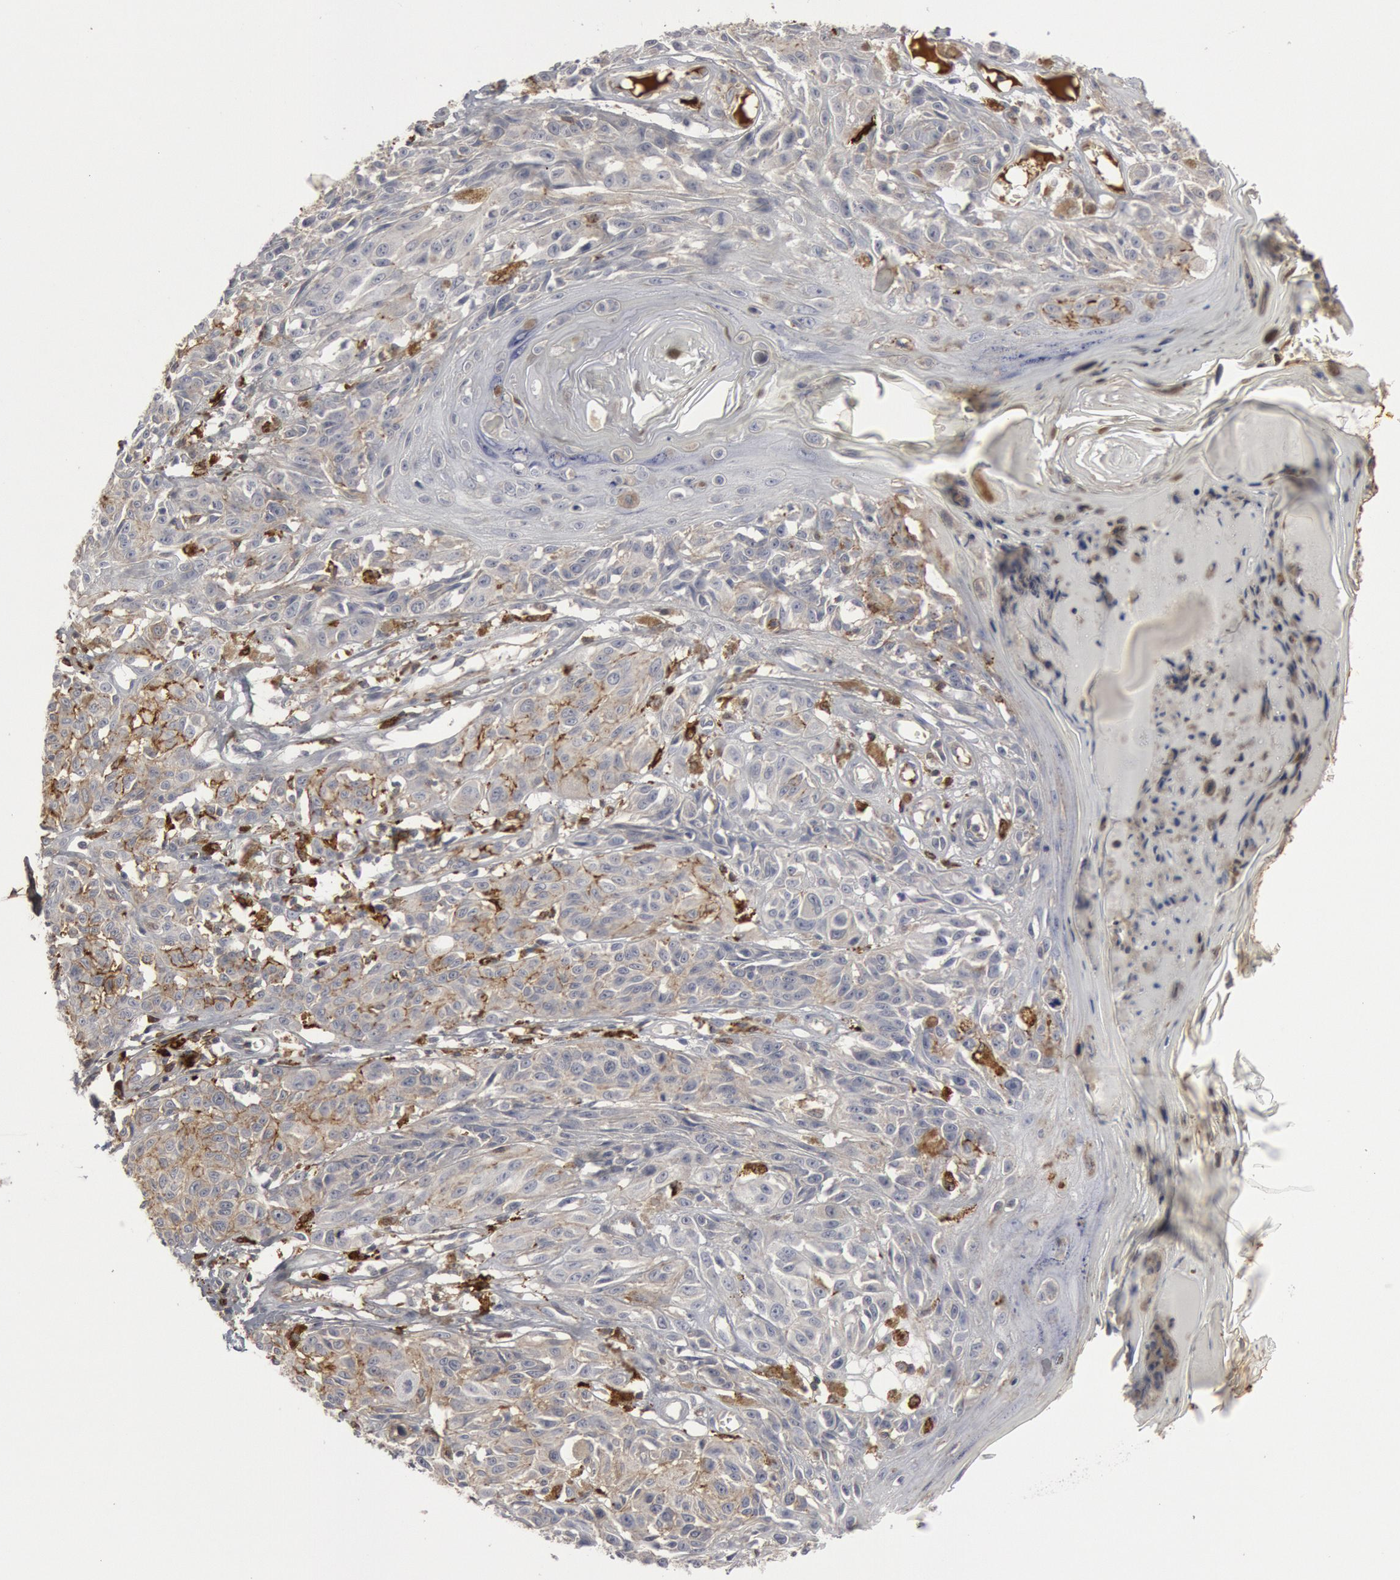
{"staining": {"intensity": "negative", "quantity": "none", "location": "none"}, "tissue": "melanoma", "cell_type": "Tumor cells", "image_type": "cancer", "snomed": [{"axis": "morphology", "description": "Malignant melanoma, NOS"}, {"axis": "topography", "description": "Skin"}], "caption": "Immunohistochemistry (IHC) of human malignant melanoma displays no expression in tumor cells.", "gene": "C1QC", "patient": {"sex": "female", "age": 77}}